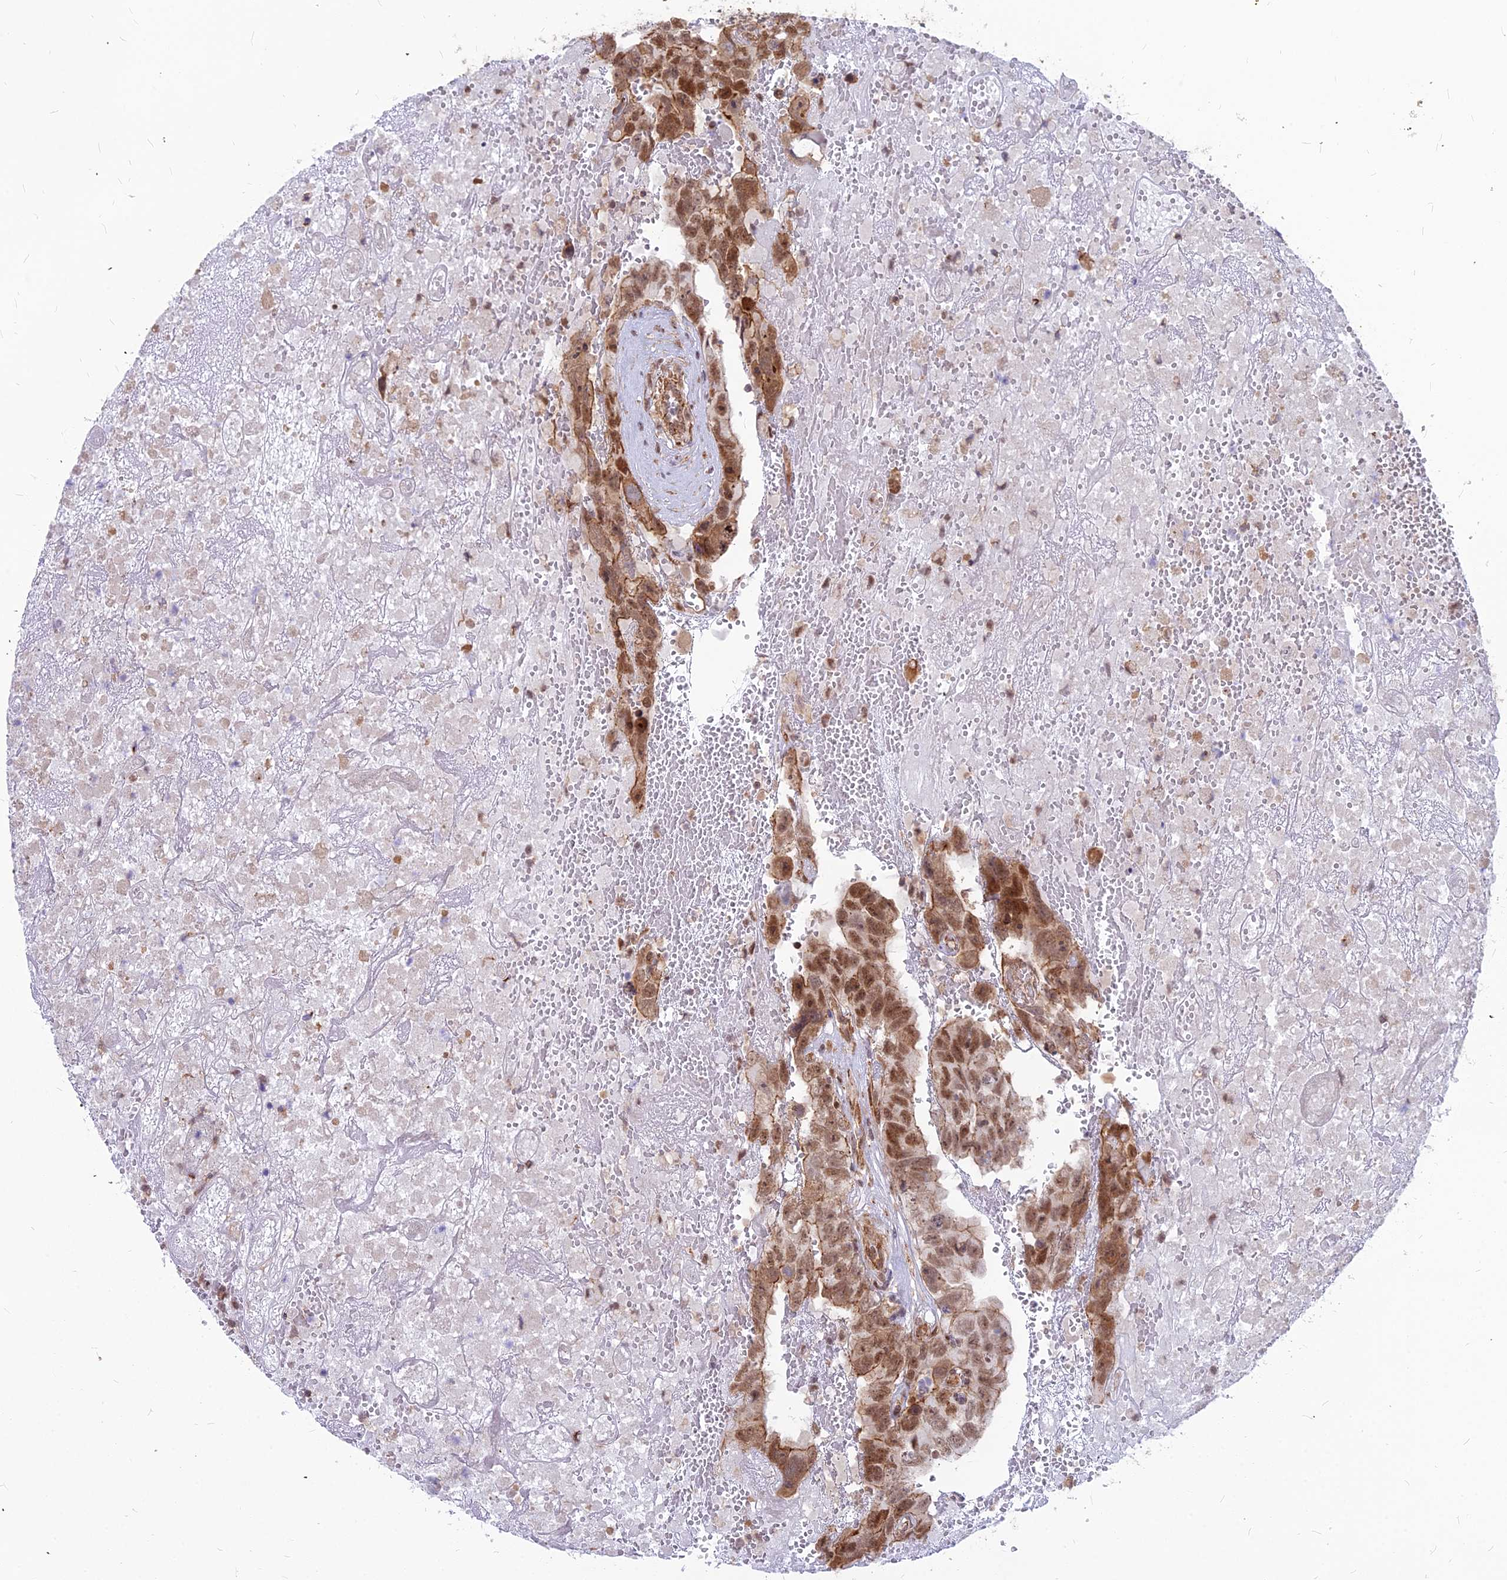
{"staining": {"intensity": "moderate", "quantity": ">75%", "location": "cytoplasmic/membranous,nuclear"}, "tissue": "testis cancer", "cell_type": "Tumor cells", "image_type": "cancer", "snomed": [{"axis": "morphology", "description": "Carcinoma, Embryonal, NOS"}, {"axis": "topography", "description": "Testis"}], "caption": "Brown immunohistochemical staining in human testis cancer shows moderate cytoplasmic/membranous and nuclear expression in about >75% of tumor cells. Using DAB (3,3'-diaminobenzidine) (brown) and hematoxylin (blue) stains, captured at high magnification using brightfield microscopy.", "gene": "YJU2", "patient": {"sex": "male", "age": 45}}